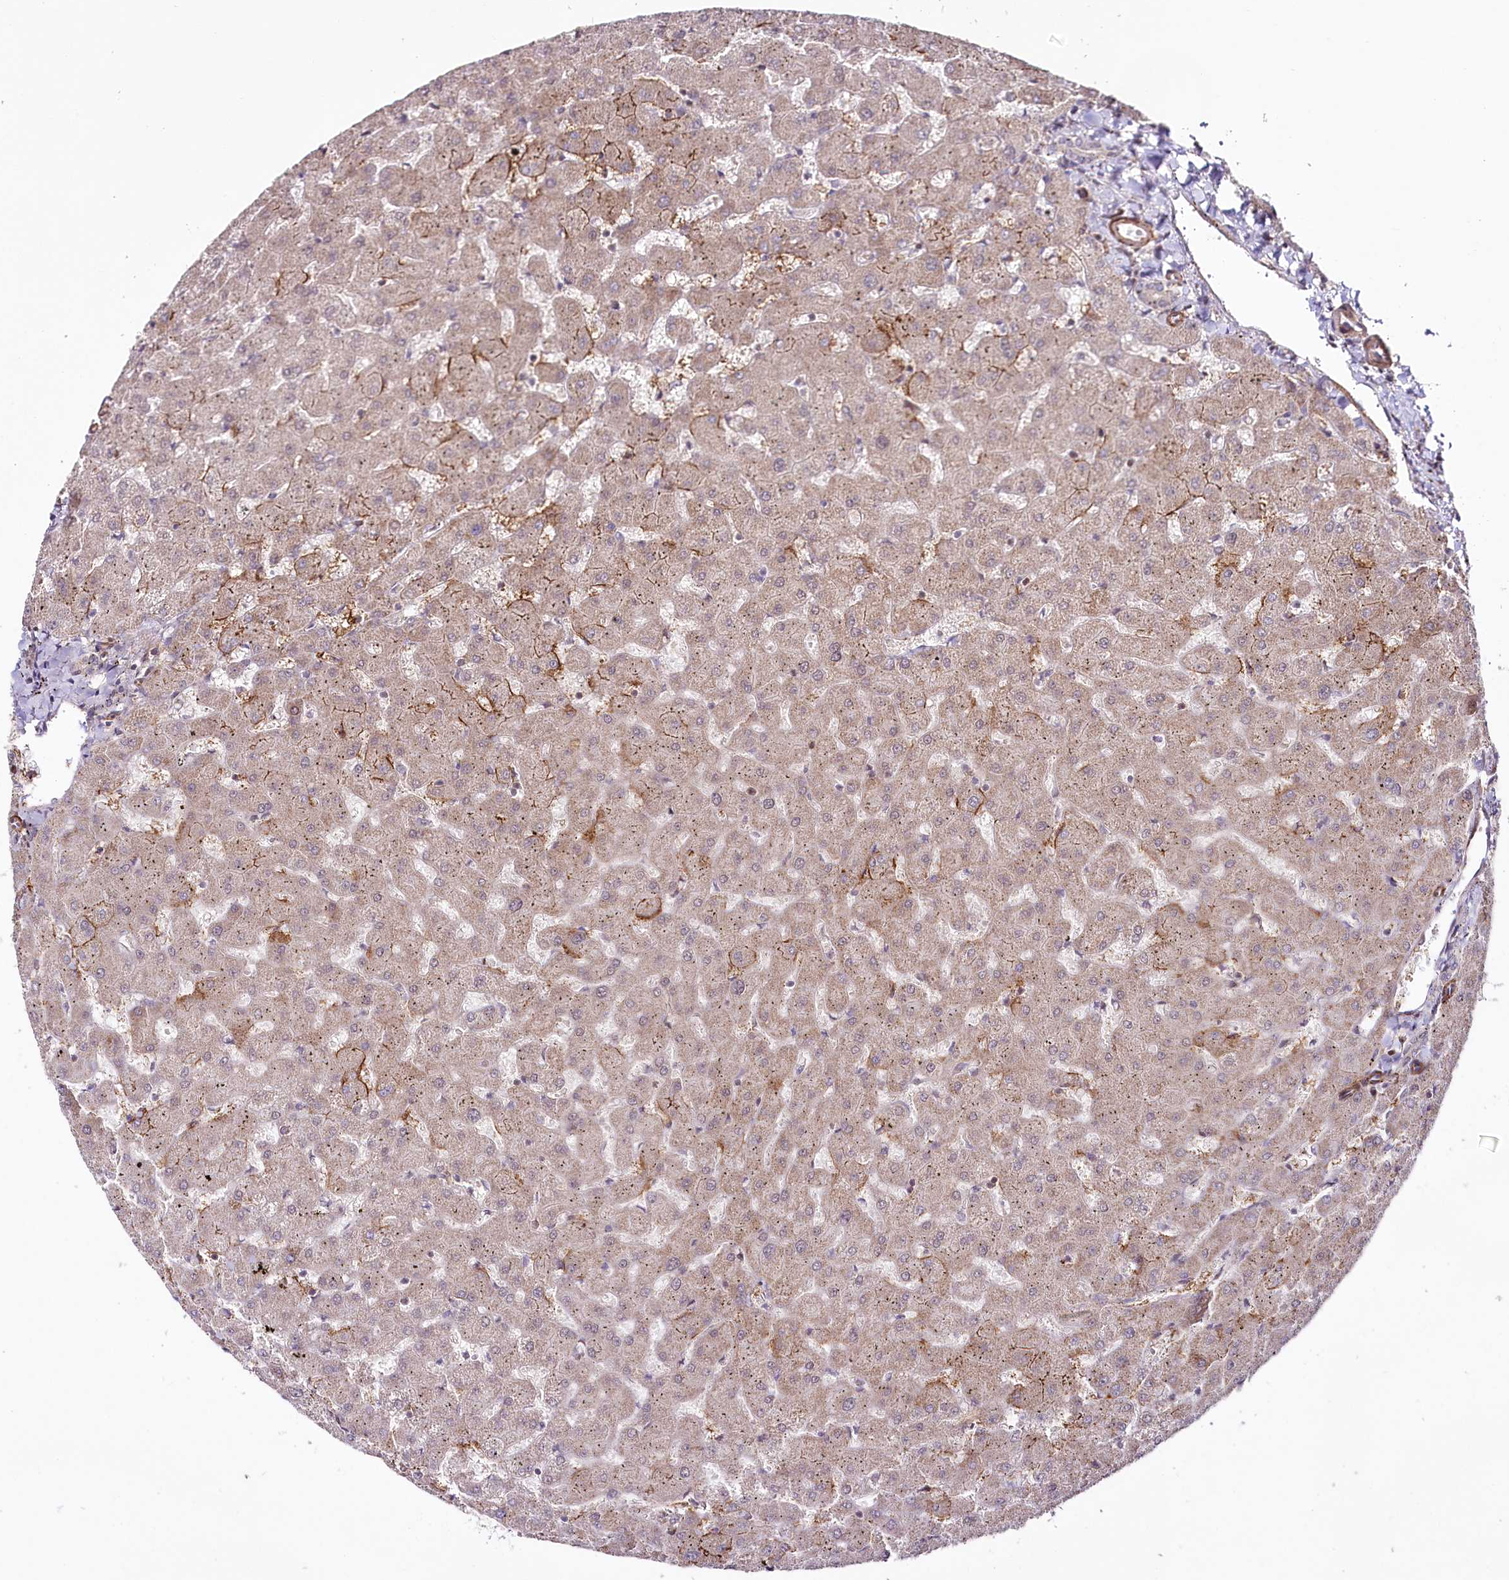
{"staining": {"intensity": "negative", "quantity": "none", "location": "none"}, "tissue": "liver", "cell_type": "Cholangiocytes", "image_type": "normal", "snomed": [{"axis": "morphology", "description": "Normal tissue, NOS"}, {"axis": "topography", "description": "Liver"}], "caption": "An immunohistochemistry micrograph of unremarkable liver is shown. There is no staining in cholangiocytes of liver. (DAB (3,3'-diaminobenzidine) immunohistochemistry visualized using brightfield microscopy, high magnification).", "gene": "PHLDB1", "patient": {"sex": "female", "age": 63}}